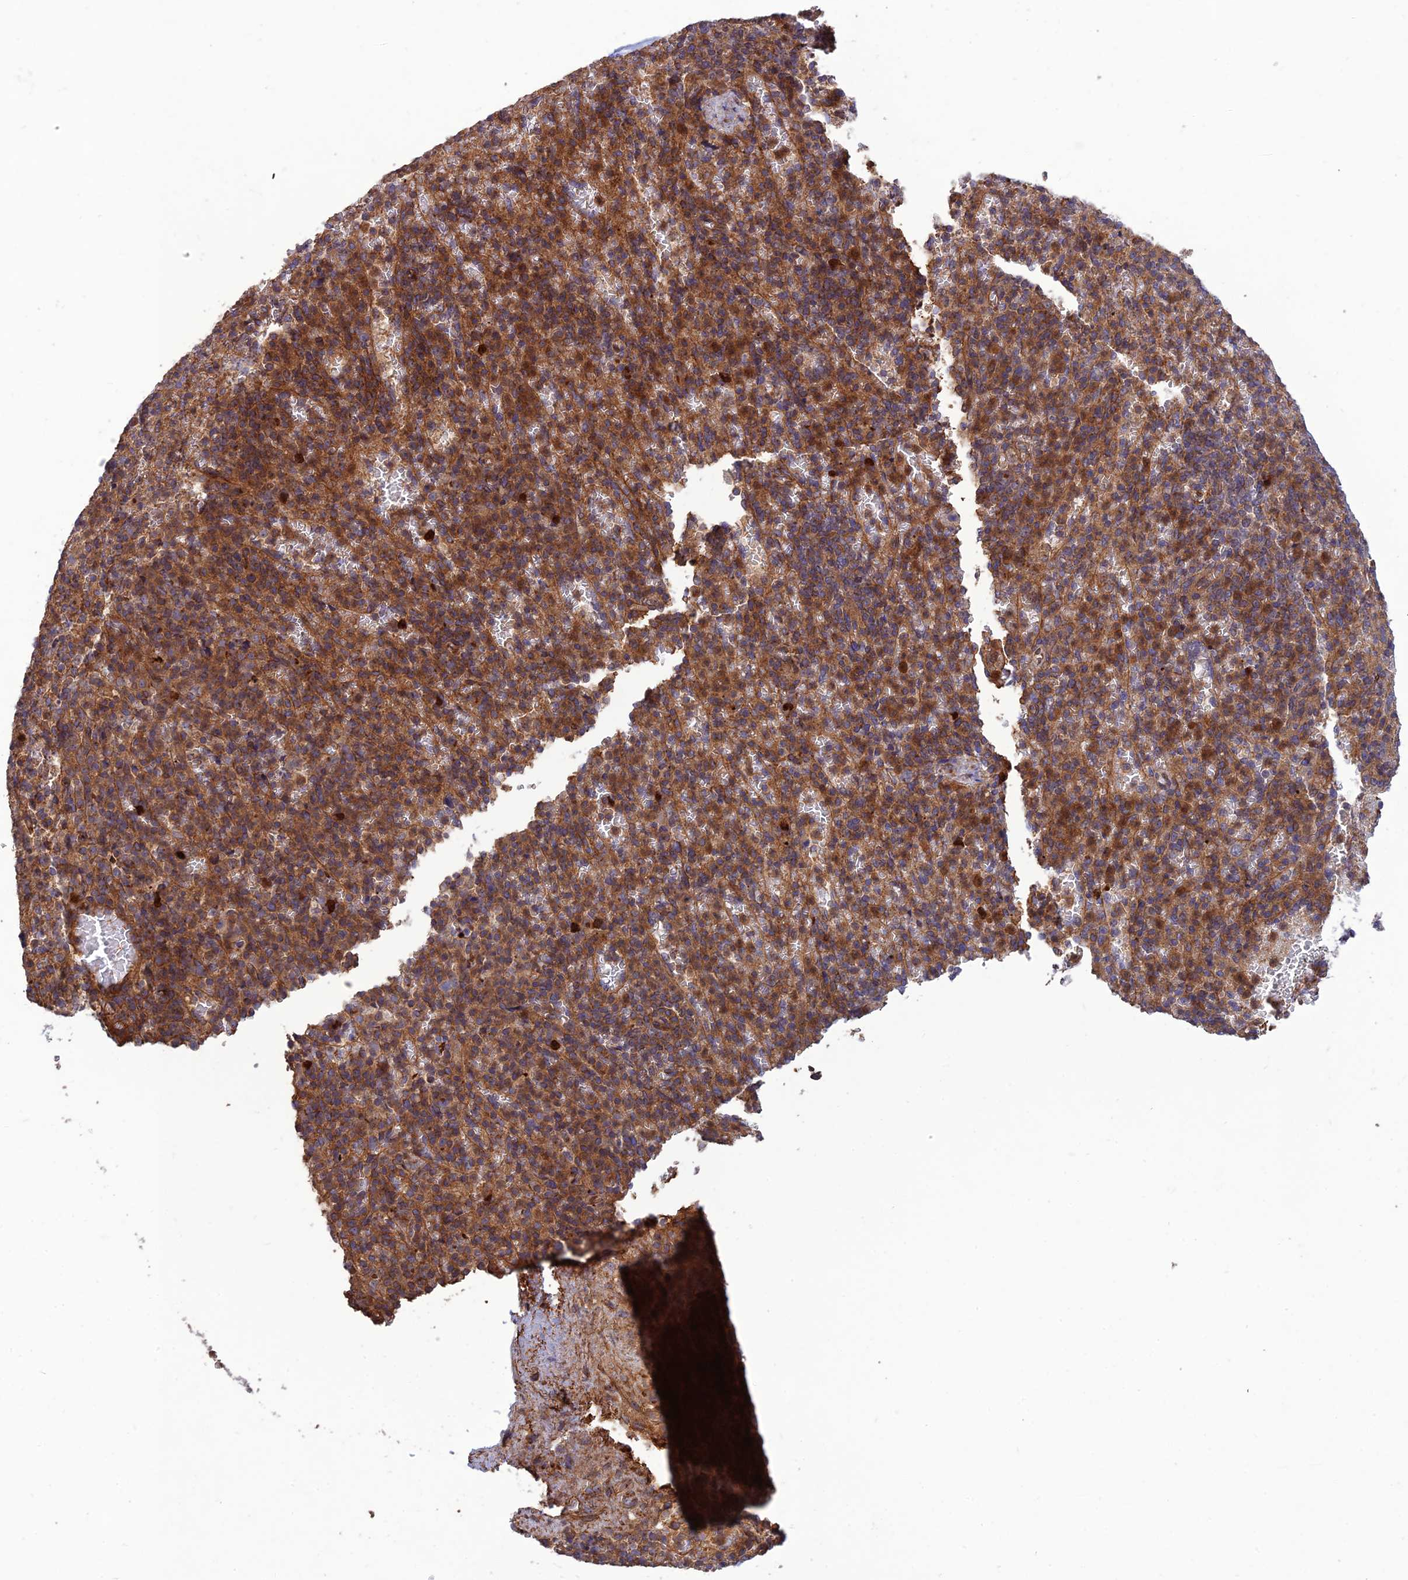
{"staining": {"intensity": "moderate", "quantity": "25%-75%", "location": "cytoplasmic/membranous"}, "tissue": "spleen", "cell_type": "Cells in red pulp", "image_type": "normal", "snomed": [{"axis": "morphology", "description": "Normal tissue, NOS"}, {"axis": "topography", "description": "Spleen"}], "caption": "Protein staining of unremarkable spleen exhibits moderate cytoplasmic/membranous positivity in approximately 25%-75% of cells in red pulp.", "gene": "TMEM131L", "patient": {"sex": "female", "age": 74}}